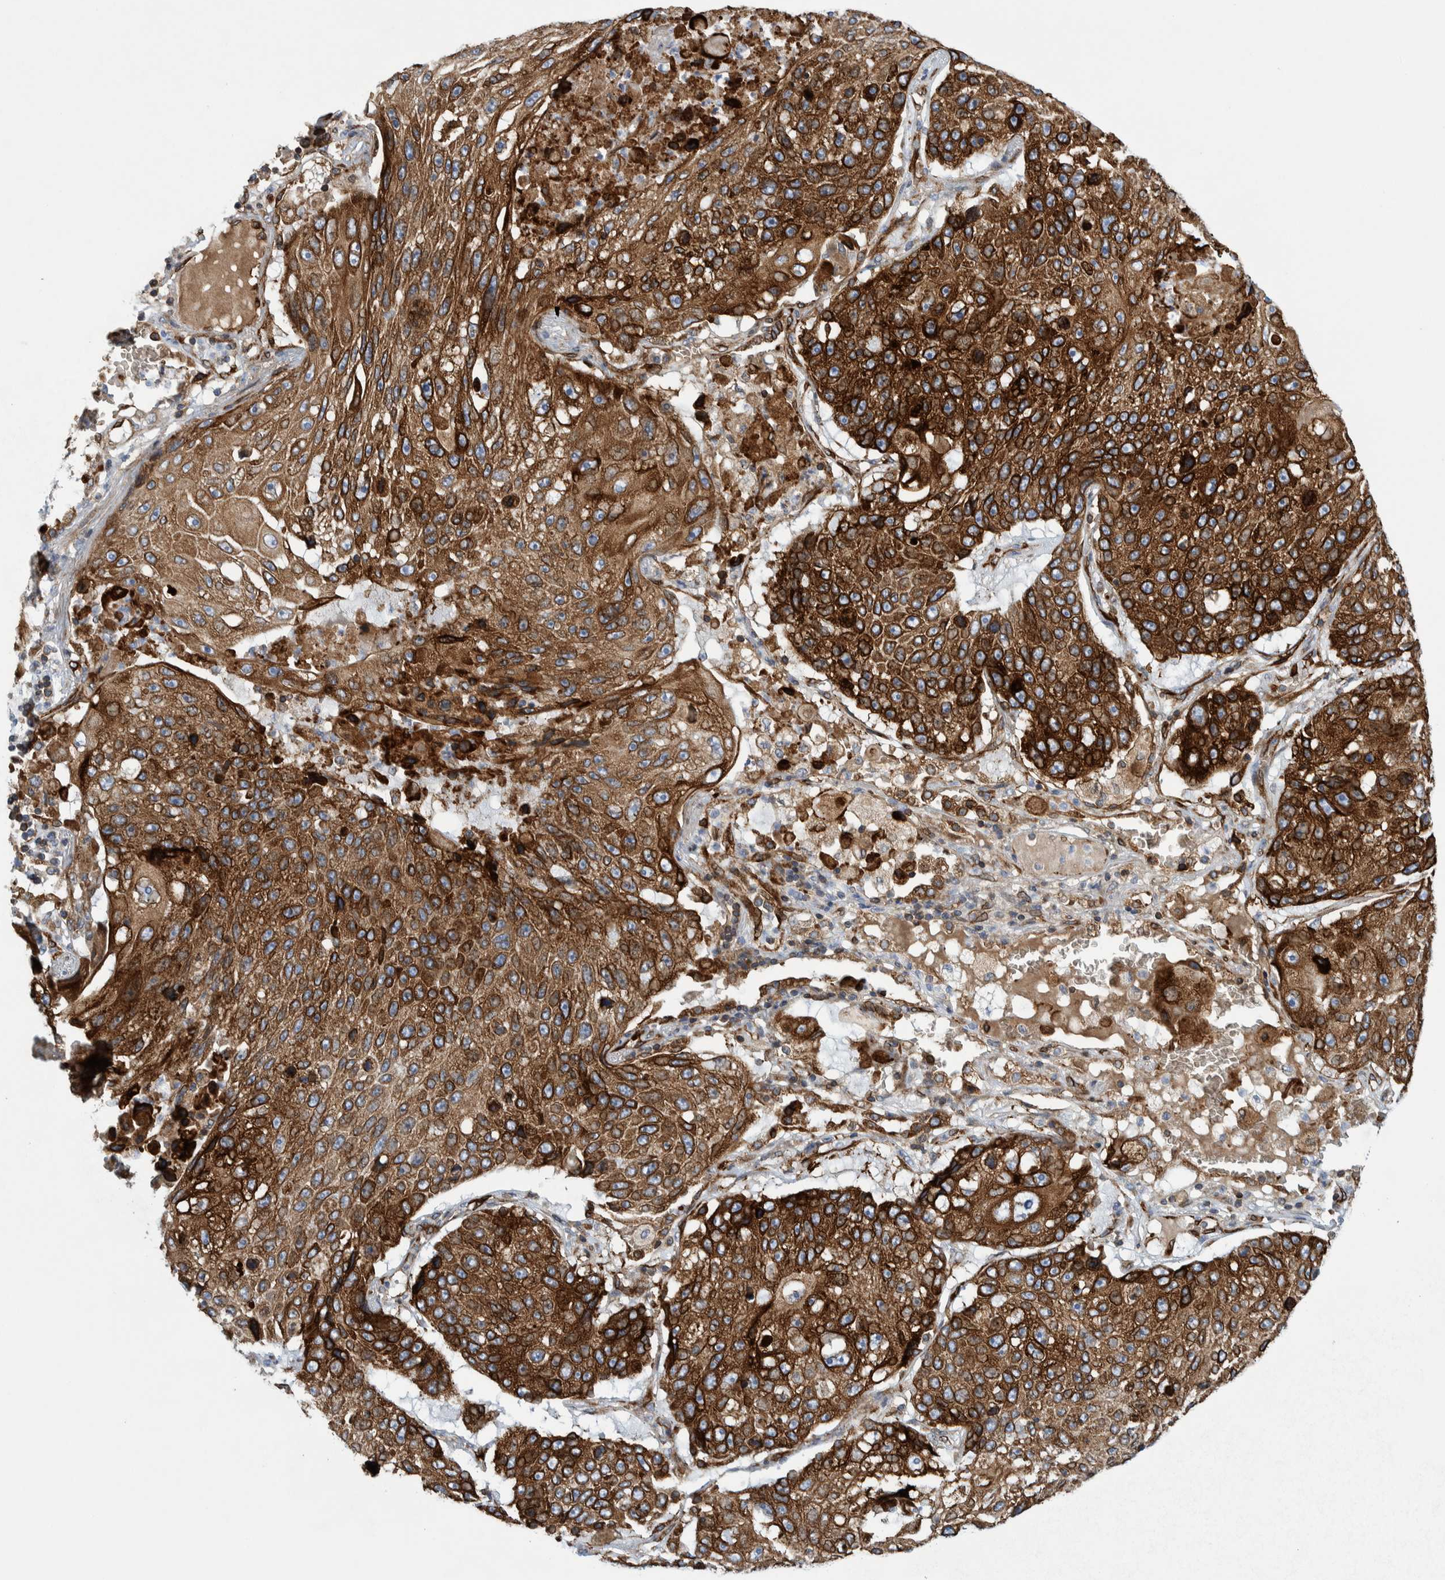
{"staining": {"intensity": "strong", "quantity": ">75%", "location": "cytoplasmic/membranous"}, "tissue": "lung cancer", "cell_type": "Tumor cells", "image_type": "cancer", "snomed": [{"axis": "morphology", "description": "Squamous cell carcinoma, NOS"}, {"axis": "topography", "description": "Lung"}], "caption": "Squamous cell carcinoma (lung) tissue exhibits strong cytoplasmic/membranous expression in approximately >75% of tumor cells, visualized by immunohistochemistry.", "gene": "THEM6", "patient": {"sex": "male", "age": 61}}